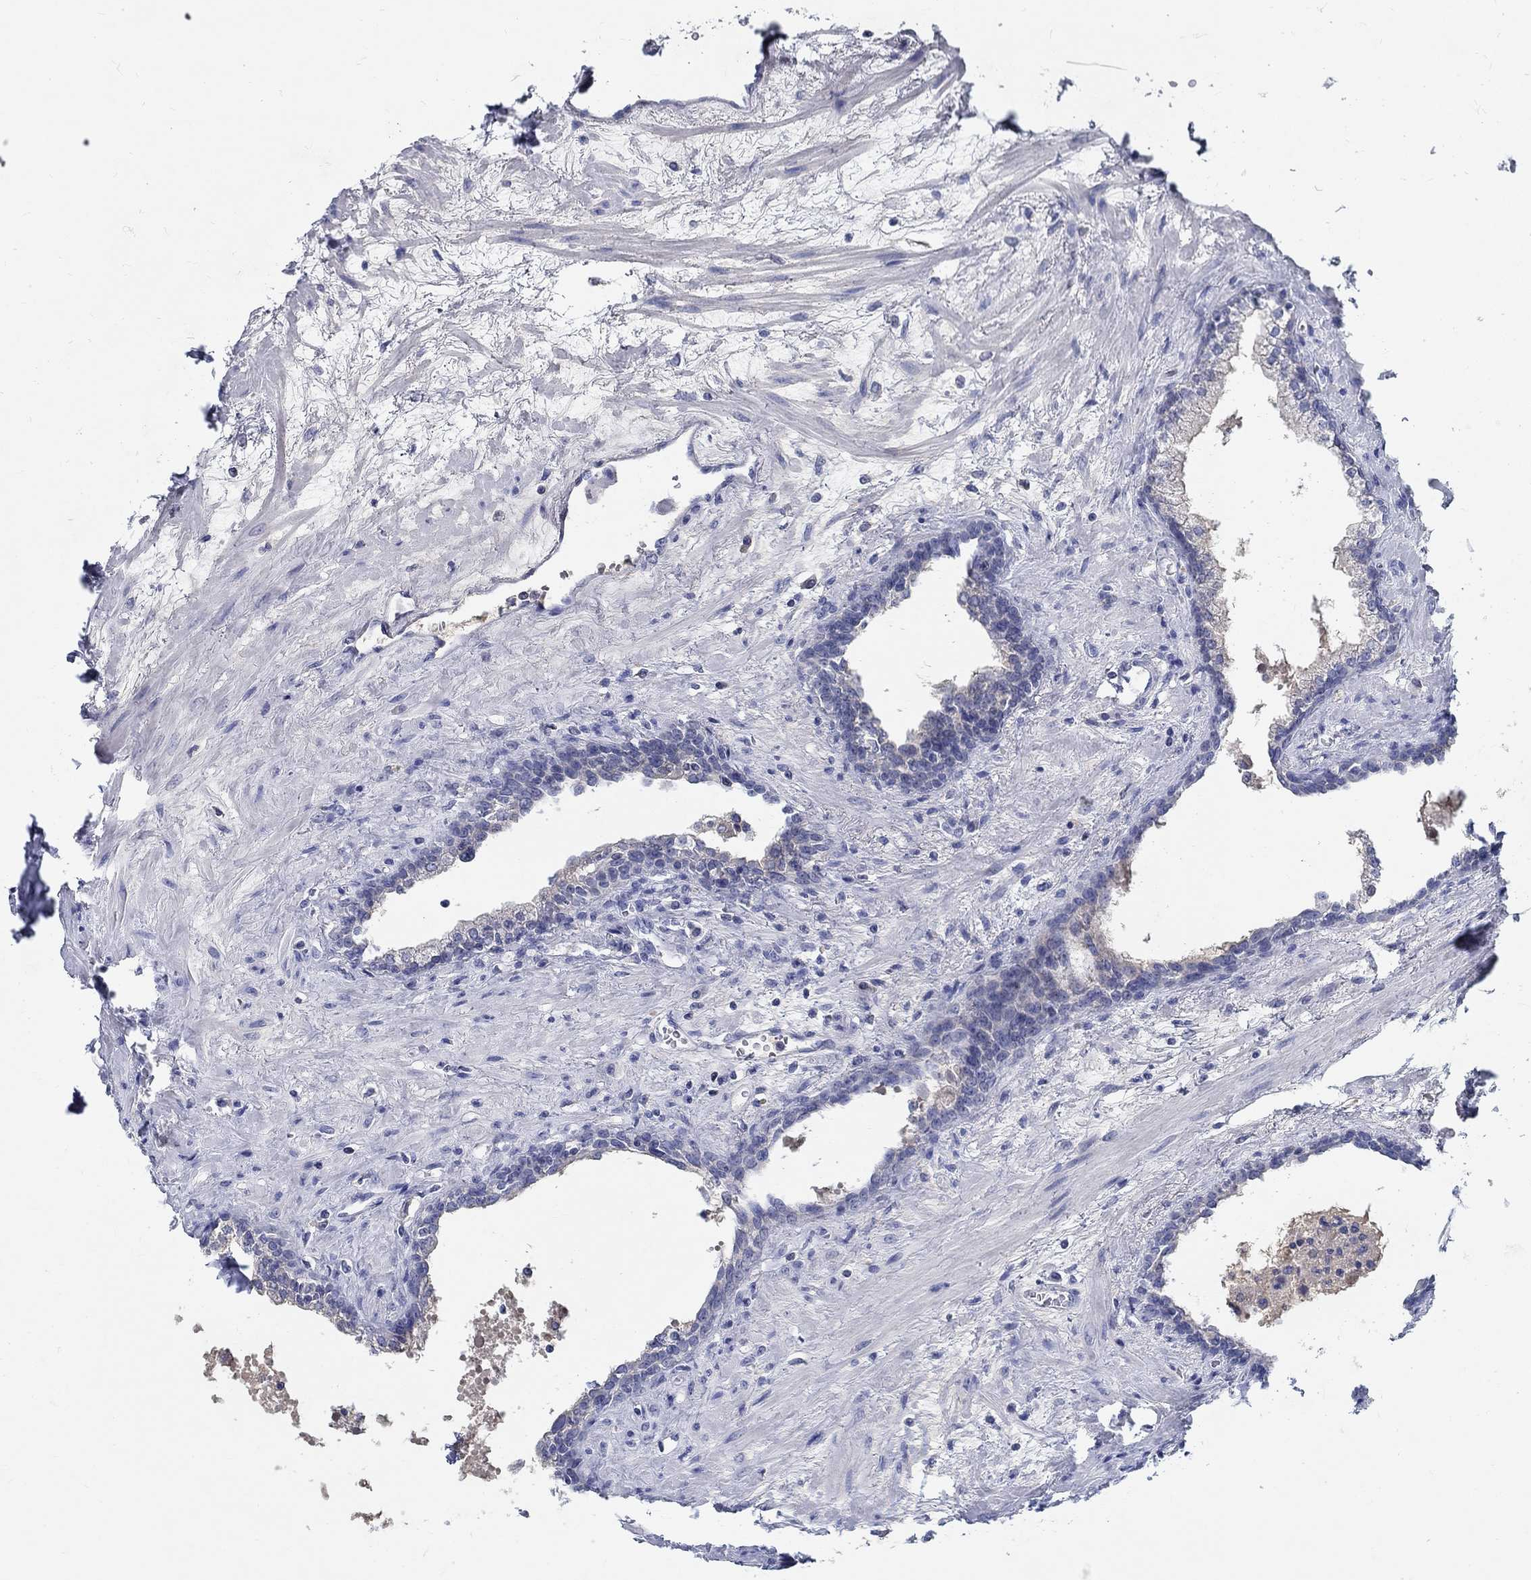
{"staining": {"intensity": "negative", "quantity": "none", "location": "none"}, "tissue": "prostate", "cell_type": "Glandular cells", "image_type": "normal", "snomed": [{"axis": "morphology", "description": "Normal tissue, NOS"}, {"axis": "topography", "description": "Prostate"}], "caption": "Protein analysis of unremarkable prostate displays no significant positivity in glandular cells.", "gene": "CRYGA", "patient": {"sex": "male", "age": 63}}